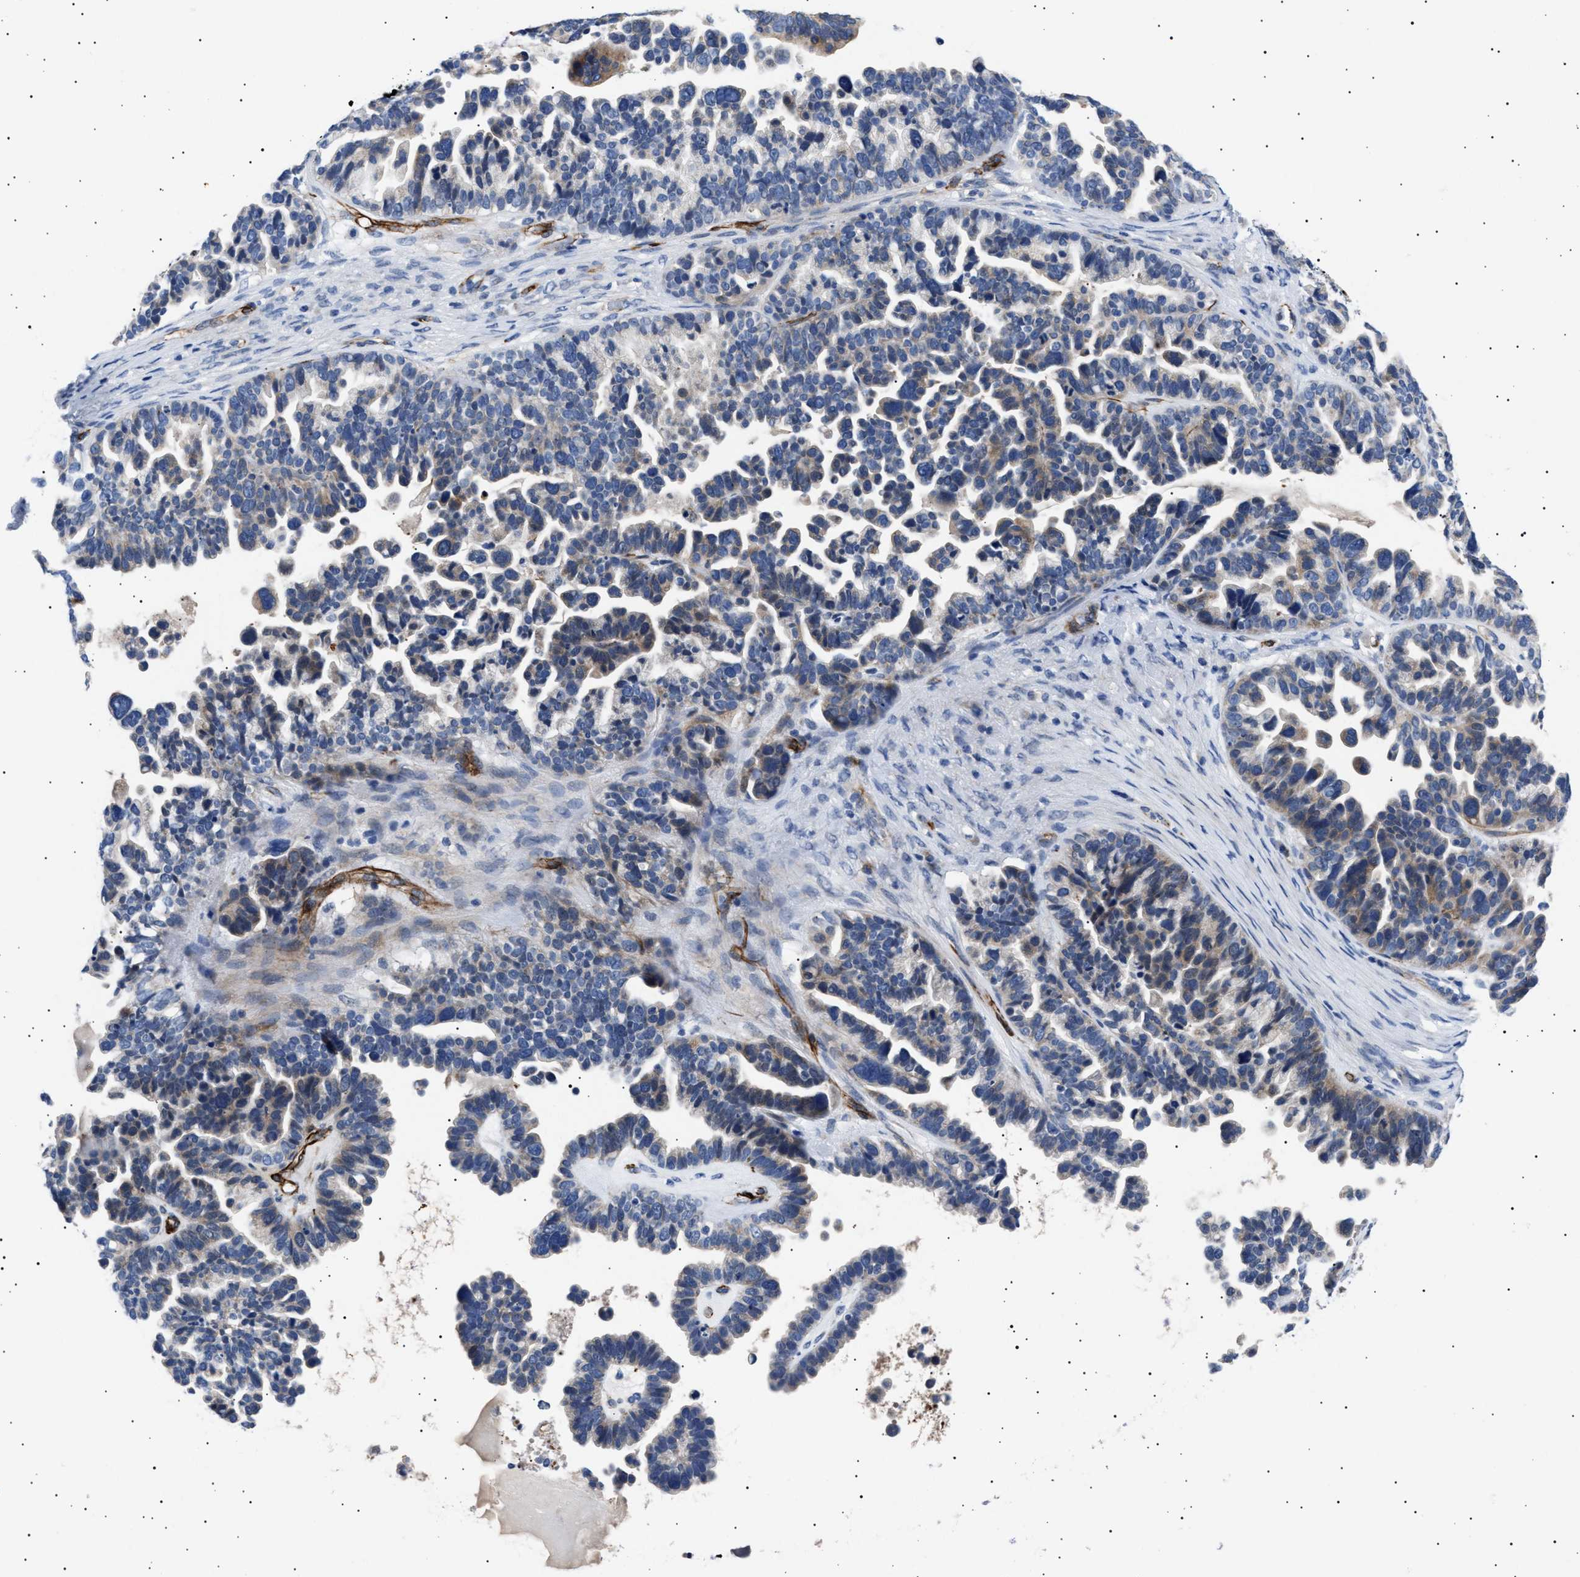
{"staining": {"intensity": "weak", "quantity": "25%-75%", "location": "cytoplasmic/membranous"}, "tissue": "ovarian cancer", "cell_type": "Tumor cells", "image_type": "cancer", "snomed": [{"axis": "morphology", "description": "Cystadenocarcinoma, serous, NOS"}, {"axis": "topography", "description": "Ovary"}], "caption": "IHC histopathology image of ovarian cancer (serous cystadenocarcinoma) stained for a protein (brown), which exhibits low levels of weak cytoplasmic/membranous expression in about 25%-75% of tumor cells.", "gene": "OLFML2A", "patient": {"sex": "female", "age": 56}}